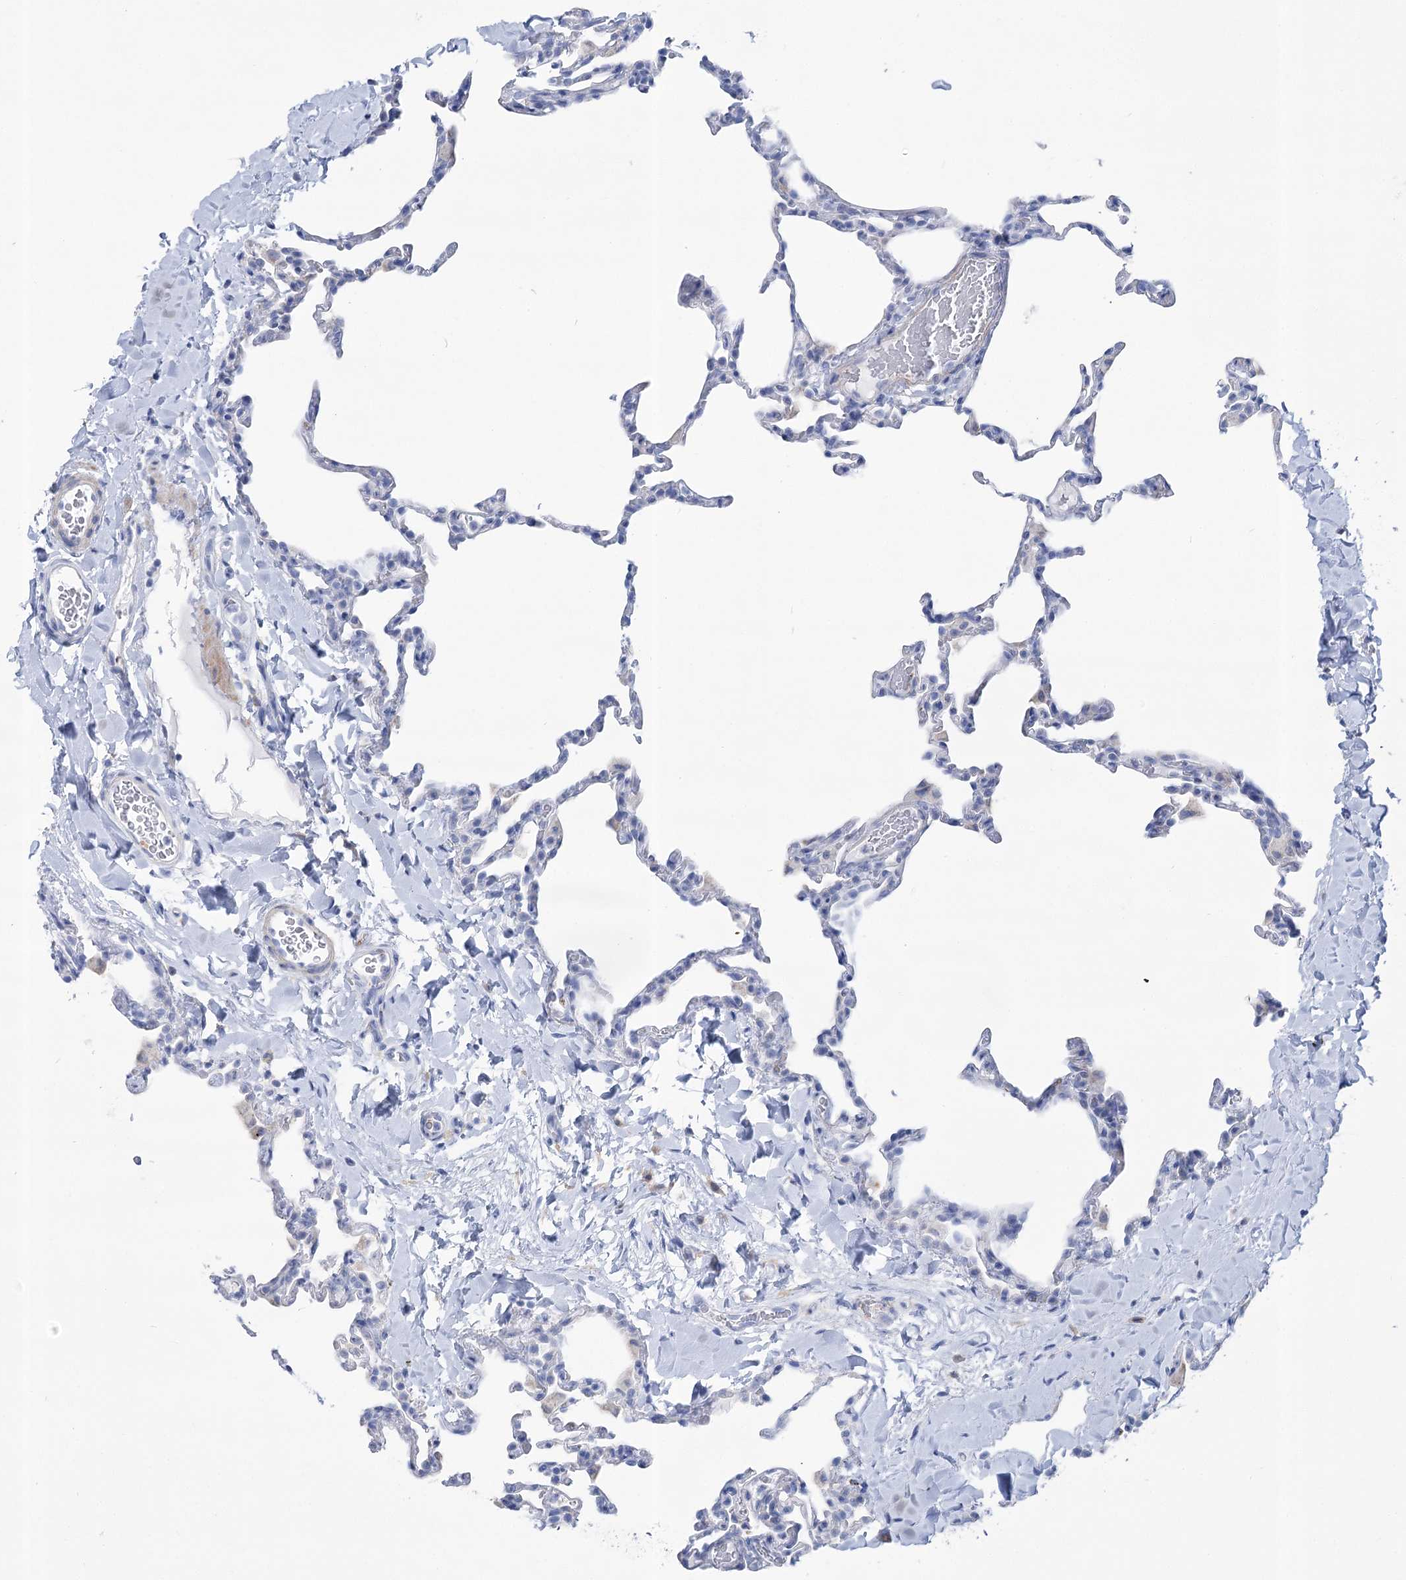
{"staining": {"intensity": "negative", "quantity": "none", "location": "none"}, "tissue": "lung", "cell_type": "Alveolar cells", "image_type": "normal", "snomed": [{"axis": "morphology", "description": "Normal tissue, NOS"}, {"axis": "topography", "description": "Lung"}], "caption": "A histopathology image of lung stained for a protein exhibits no brown staining in alveolar cells.", "gene": "PCDHA1", "patient": {"sex": "male", "age": 20}}